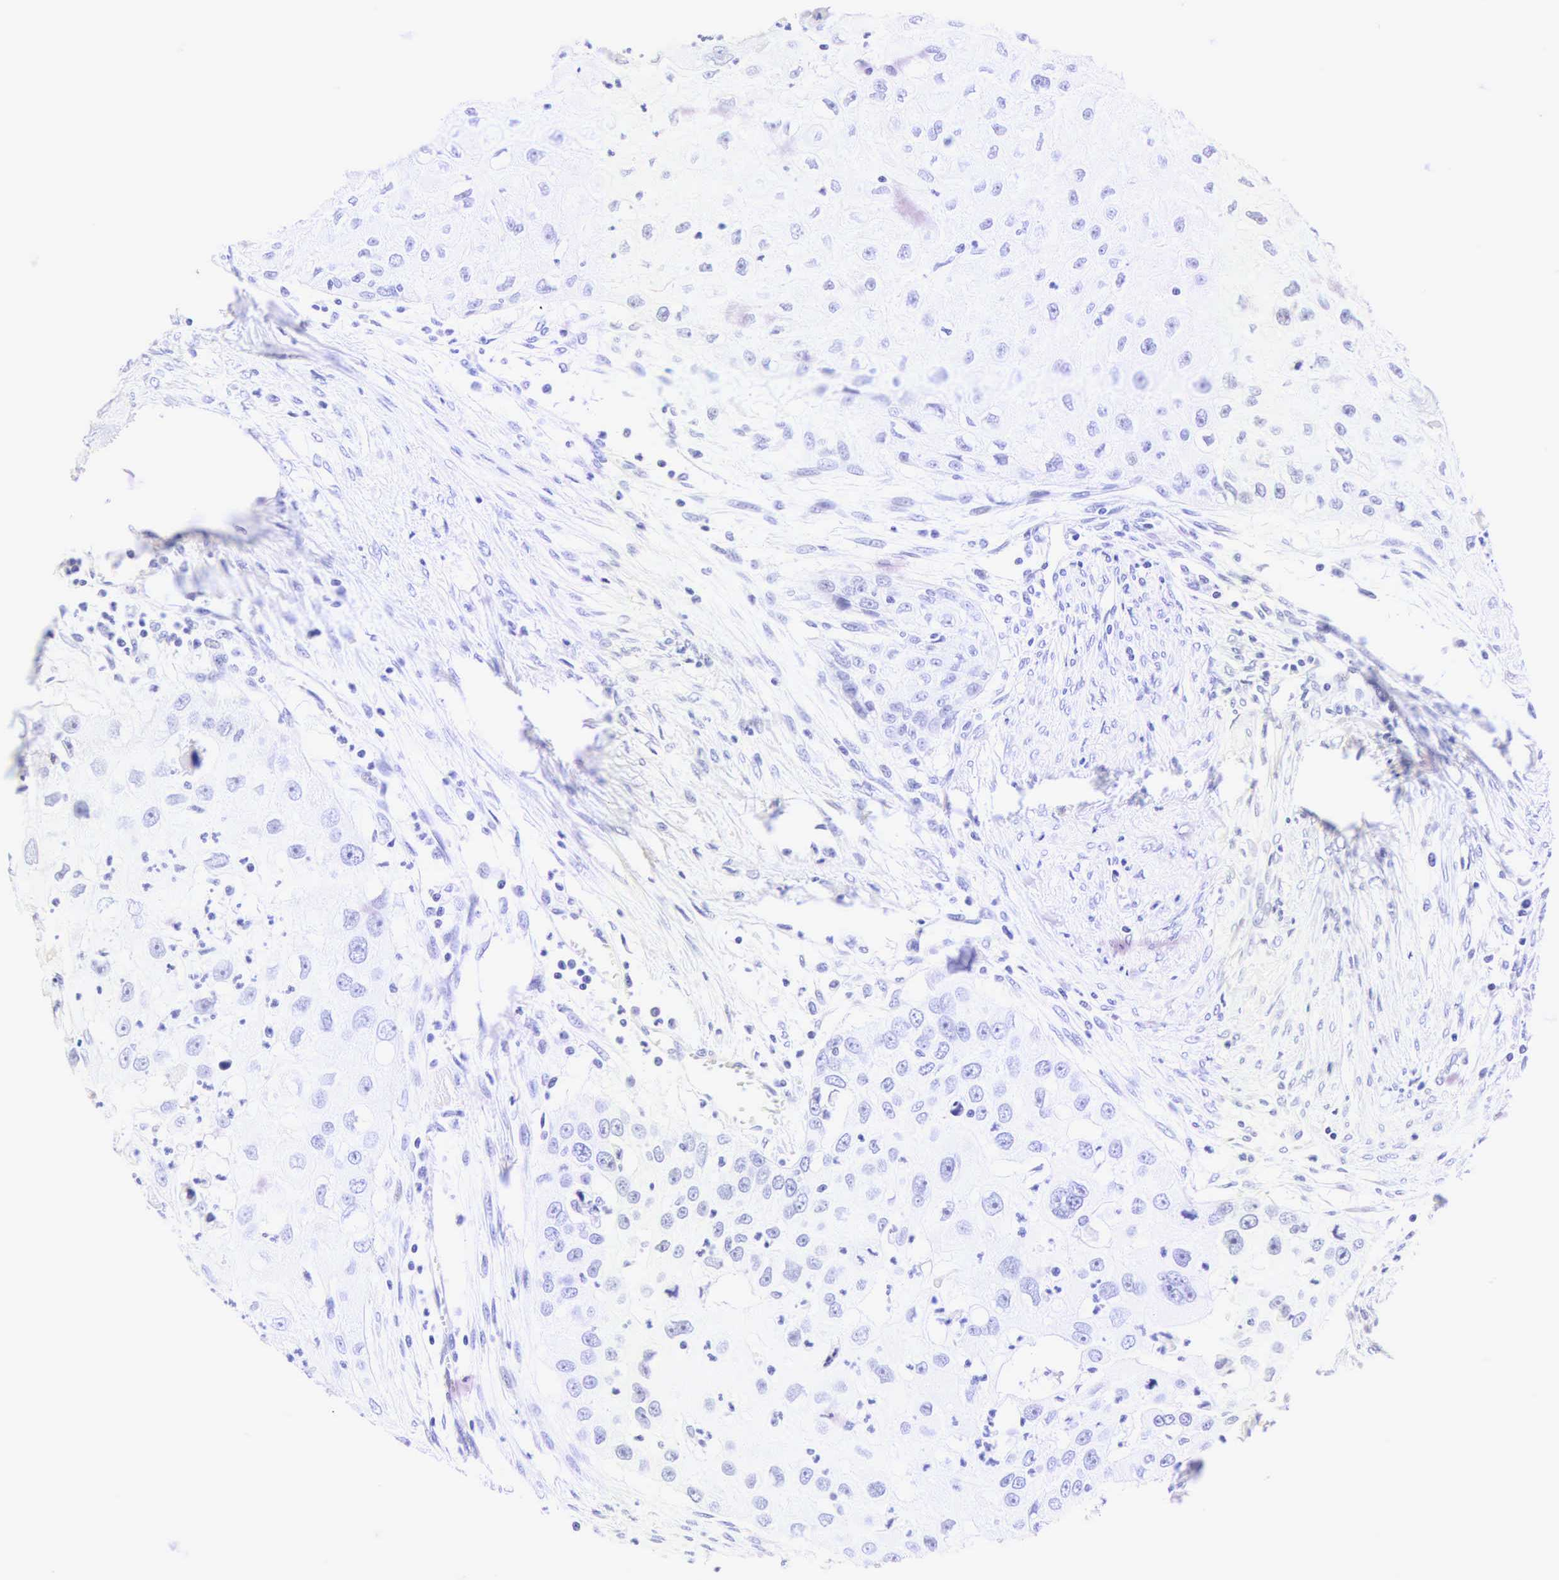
{"staining": {"intensity": "negative", "quantity": "none", "location": "none"}, "tissue": "head and neck cancer", "cell_type": "Tumor cells", "image_type": "cancer", "snomed": [{"axis": "morphology", "description": "Squamous cell carcinoma, NOS"}, {"axis": "topography", "description": "Head-Neck"}], "caption": "Tumor cells are negative for protein expression in human head and neck cancer (squamous cell carcinoma). The staining was performed using DAB (3,3'-diaminobenzidine) to visualize the protein expression in brown, while the nuclei were stained in blue with hematoxylin (Magnification: 20x).", "gene": "CALD1", "patient": {"sex": "male", "age": 64}}